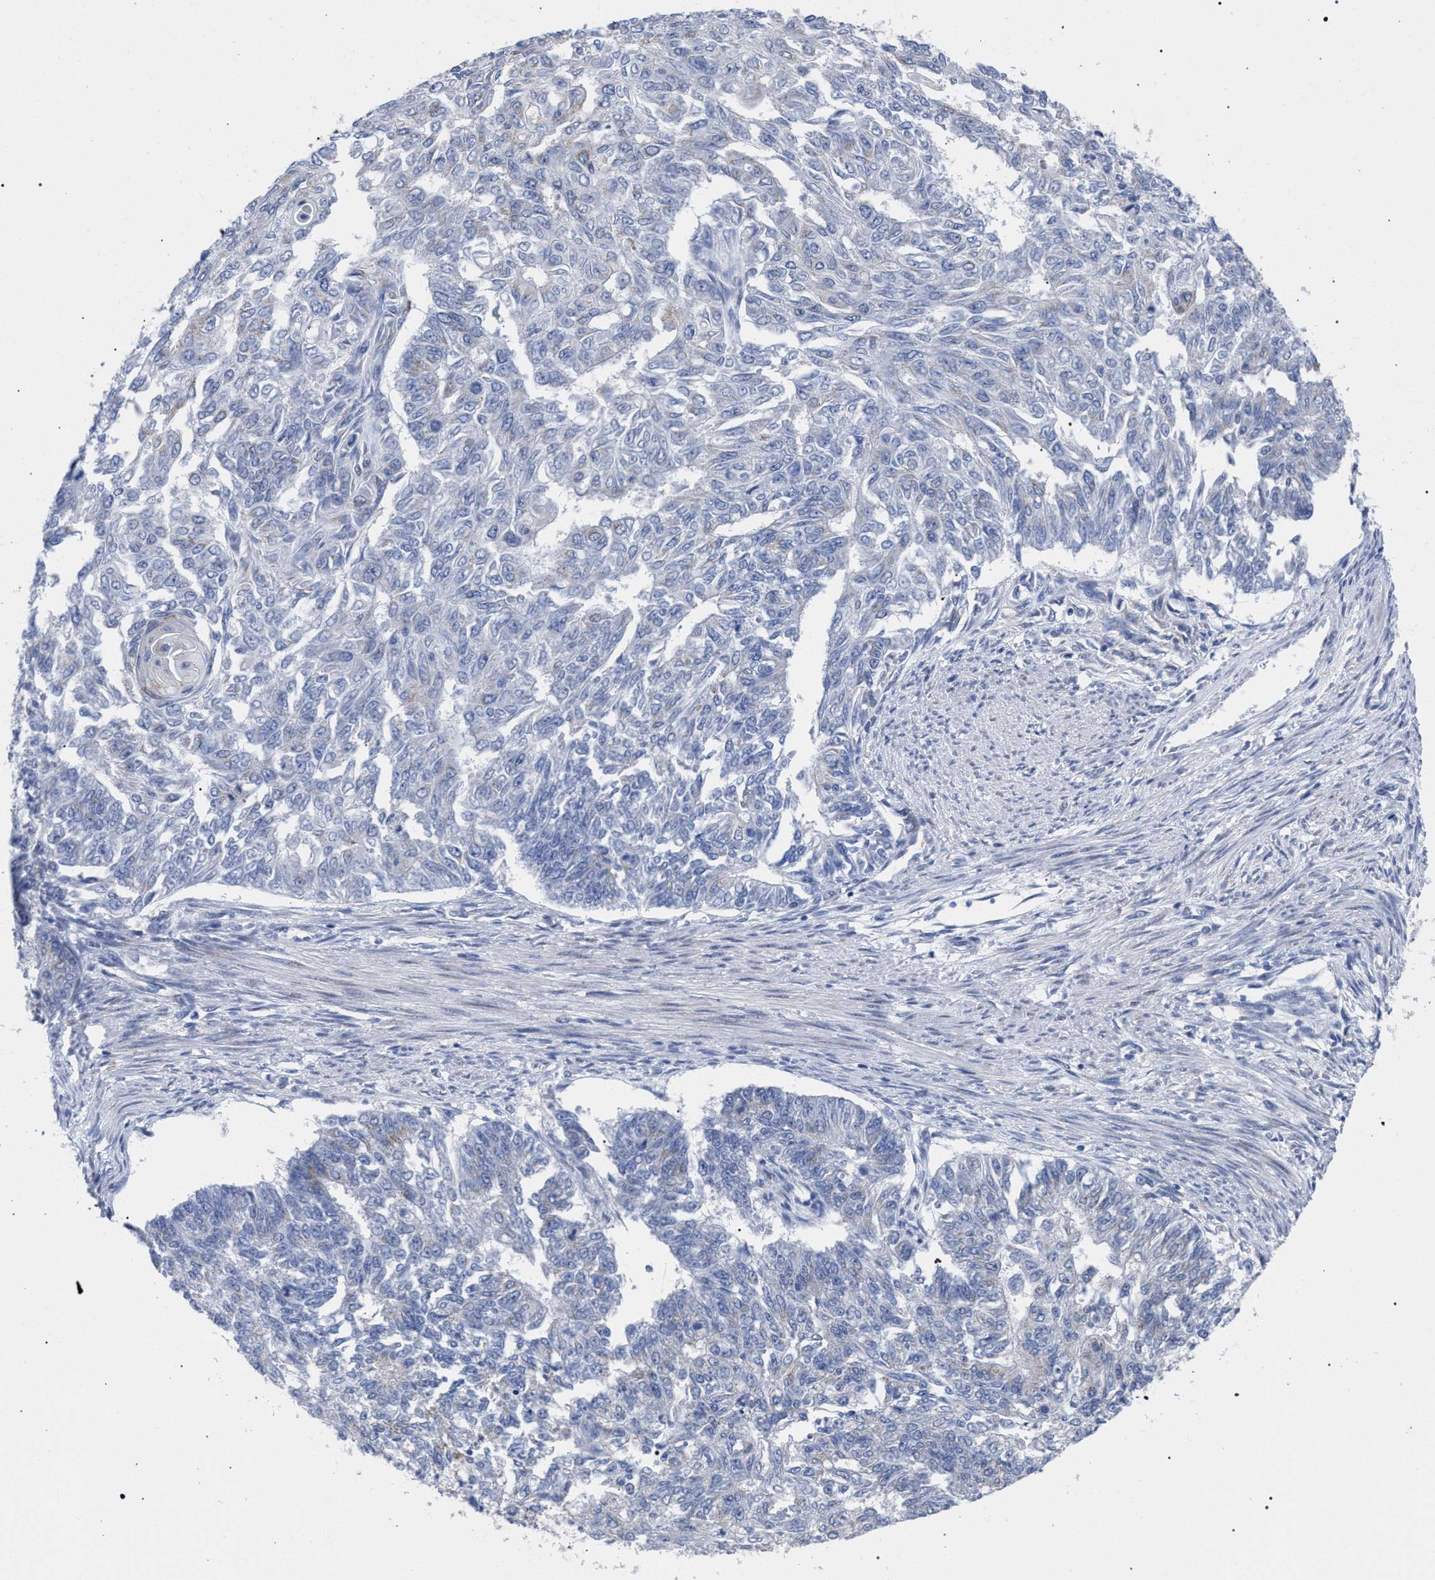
{"staining": {"intensity": "negative", "quantity": "none", "location": "none"}, "tissue": "endometrial cancer", "cell_type": "Tumor cells", "image_type": "cancer", "snomed": [{"axis": "morphology", "description": "Adenocarcinoma, NOS"}, {"axis": "topography", "description": "Endometrium"}], "caption": "High power microscopy image of an immunohistochemistry histopathology image of endometrial cancer, revealing no significant staining in tumor cells.", "gene": "GOLGA2", "patient": {"sex": "female", "age": 32}}